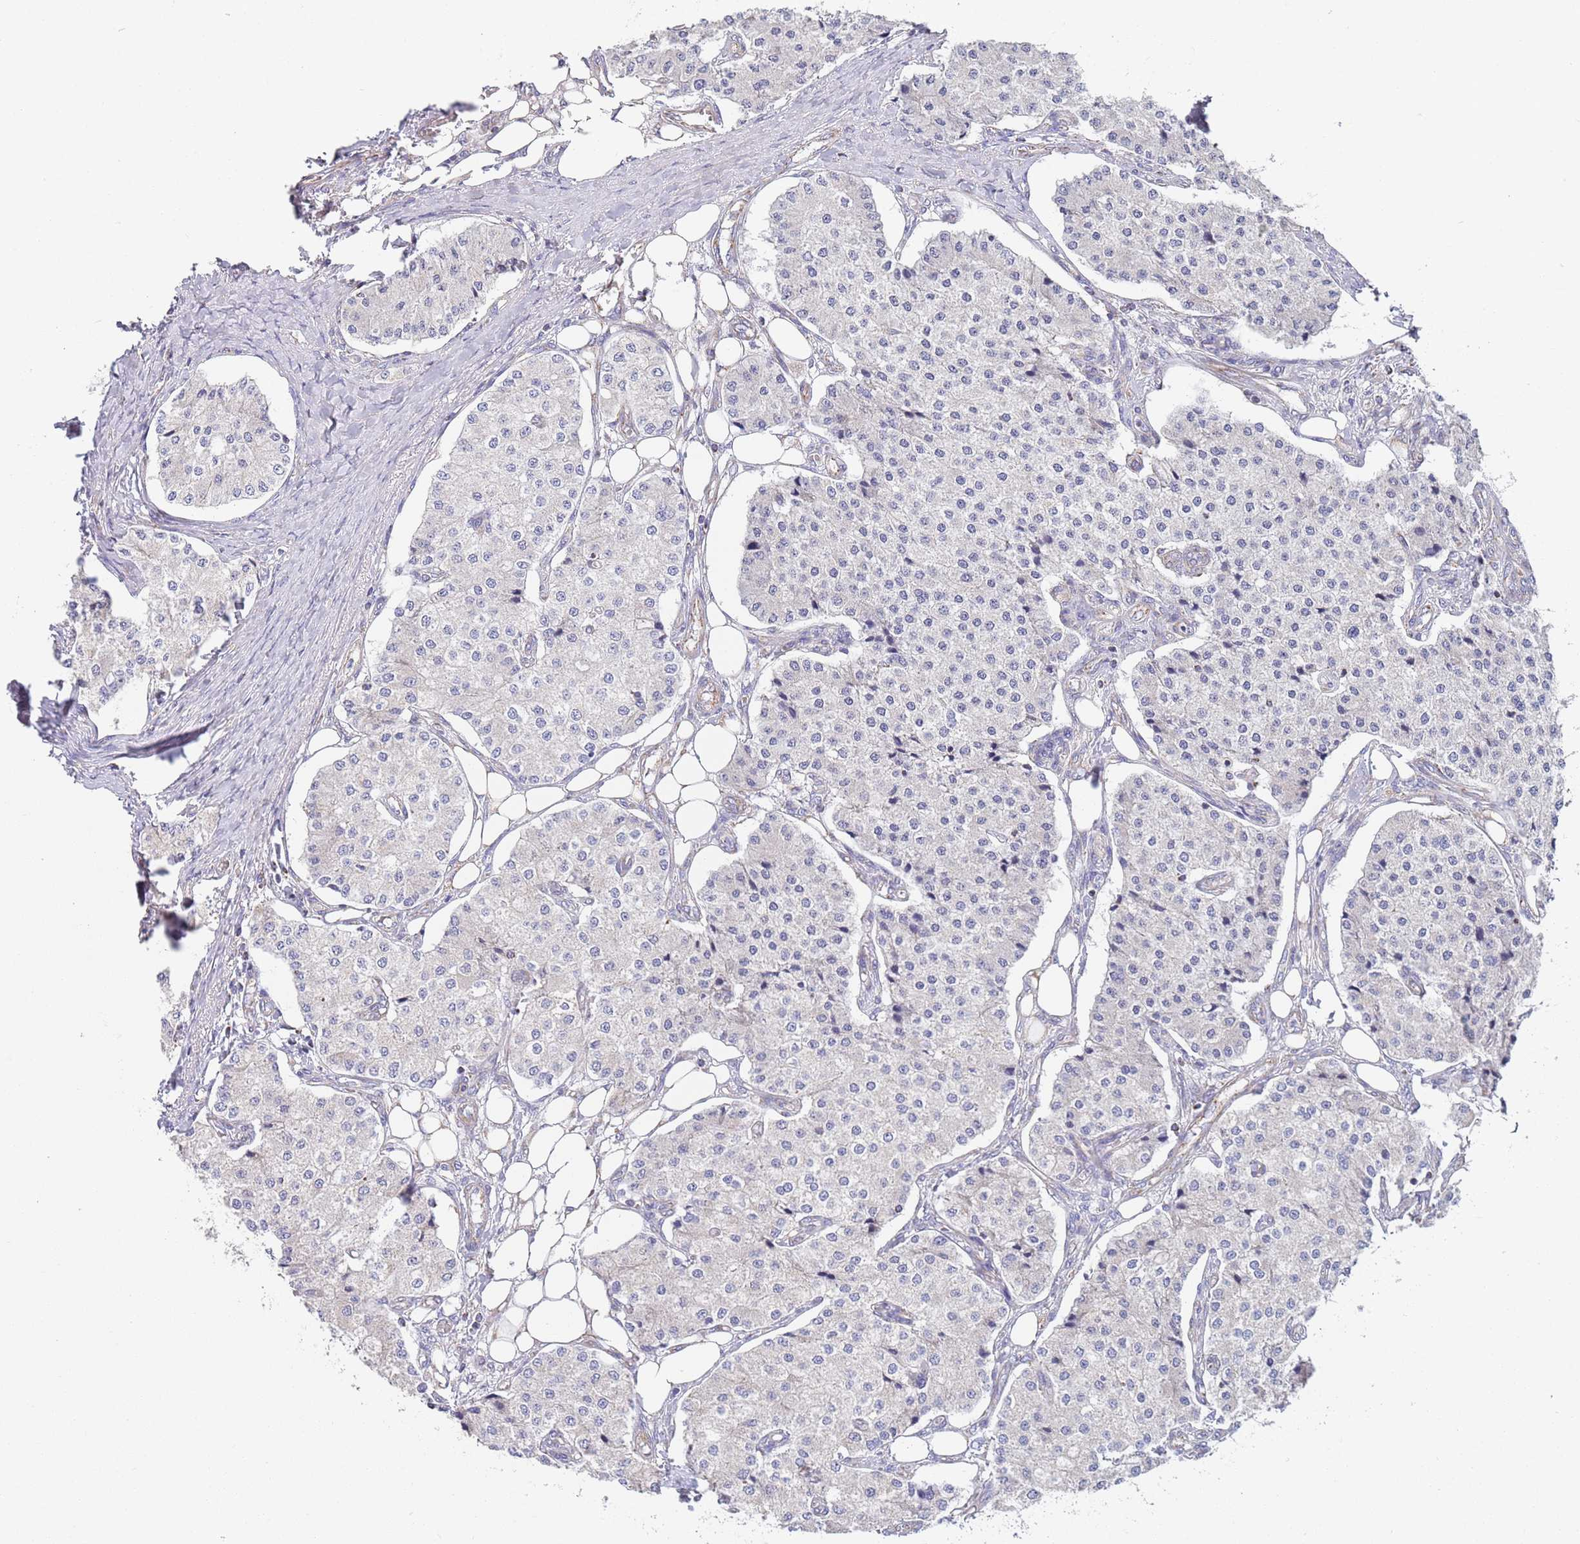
{"staining": {"intensity": "negative", "quantity": "none", "location": "none"}, "tissue": "carcinoid", "cell_type": "Tumor cells", "image_type": "cancer", "snomed": [{"axis": "morphology", "description": "Carcinoid, malignant, NOS"}, {"axis": "topography", "description": "Colon"}], "caption": "Tumor cells are negative for protein expression in human malignant carcinoid.", "gene": "PWWP3A", "patient": {"sex": "female", "age": 52}}